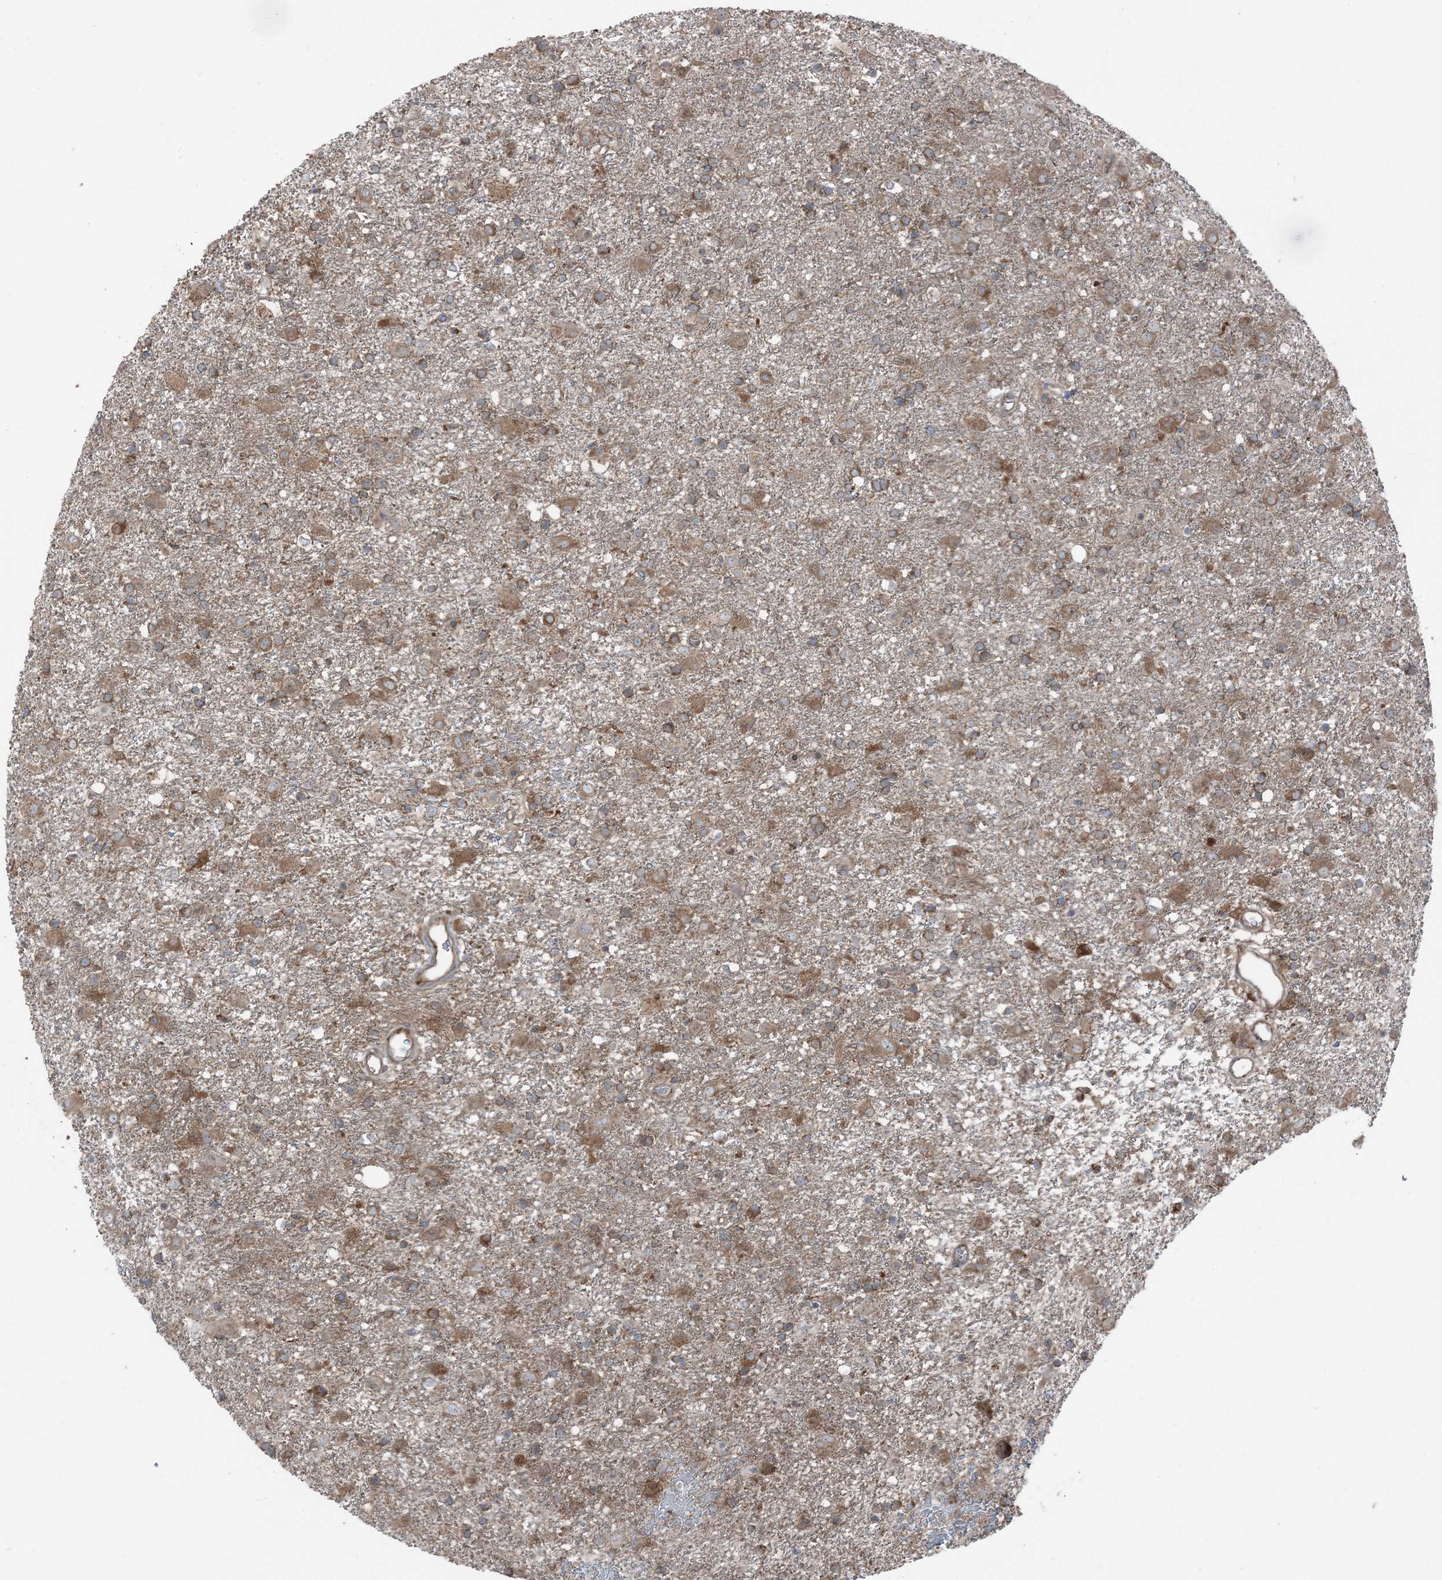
{"staining": {"intensity": "moderate", "quantity": "25%-75%", "location": "cytoplasmic/membranous"}, "tissue": "glioma", "cell_type": "Tumor cells", "image_type": "cancer", "snomed": [{"axis": "morphology", "description": "Glioma, malignant, Low grade"}, {"axis": "topography", "description": "Brain"}], "caption": "An image of glioma stained for a protein shows moderate cytoplasmic/membranous brown staining in tumor cells.", "gene": "RAB3GAP1", "patient": {"sex": "male", "age": 65}}